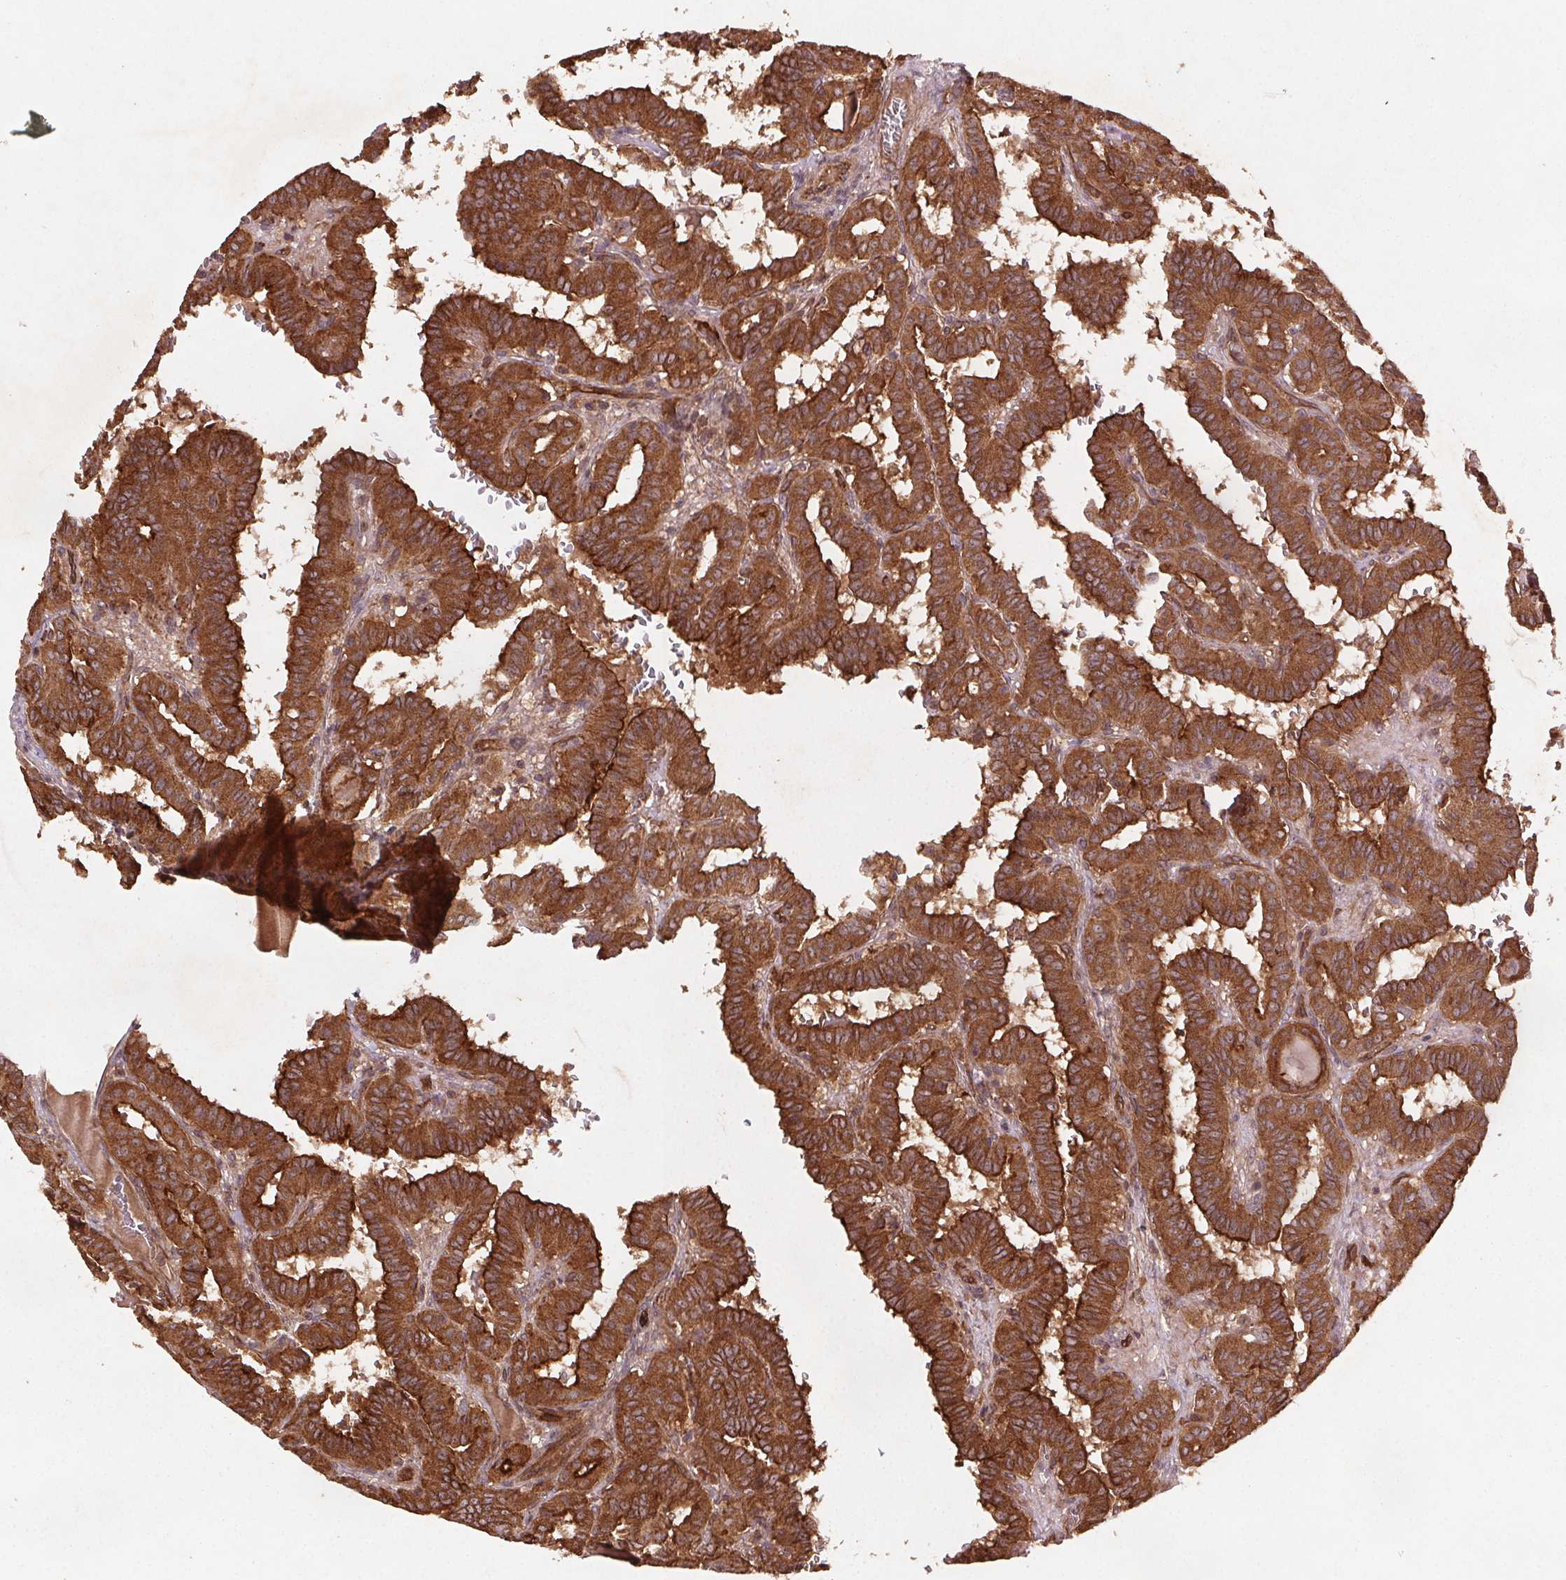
{"staining": {"intensity": "strong", "quantity": ">75%", "location": "cytoplasmic/membranous"}, "tissue": "thyroid cancer", "cell_type": "Tumor cells", "image_type": "cancer", "snomed": [{"axis": "morphology", "description": "Papillary adenocarcinoma, NOS"}, {"axis": "topography", "description": "Thyroid gland"}], "caption": "IHC of thyroid papillary adenocarcinoma exhibits high levels of strong cytoplasmic/membranous expression in about >75% of tumor cells.", "gene": "SEC14L2", "patient": {"sex": "female", "age": 21}}